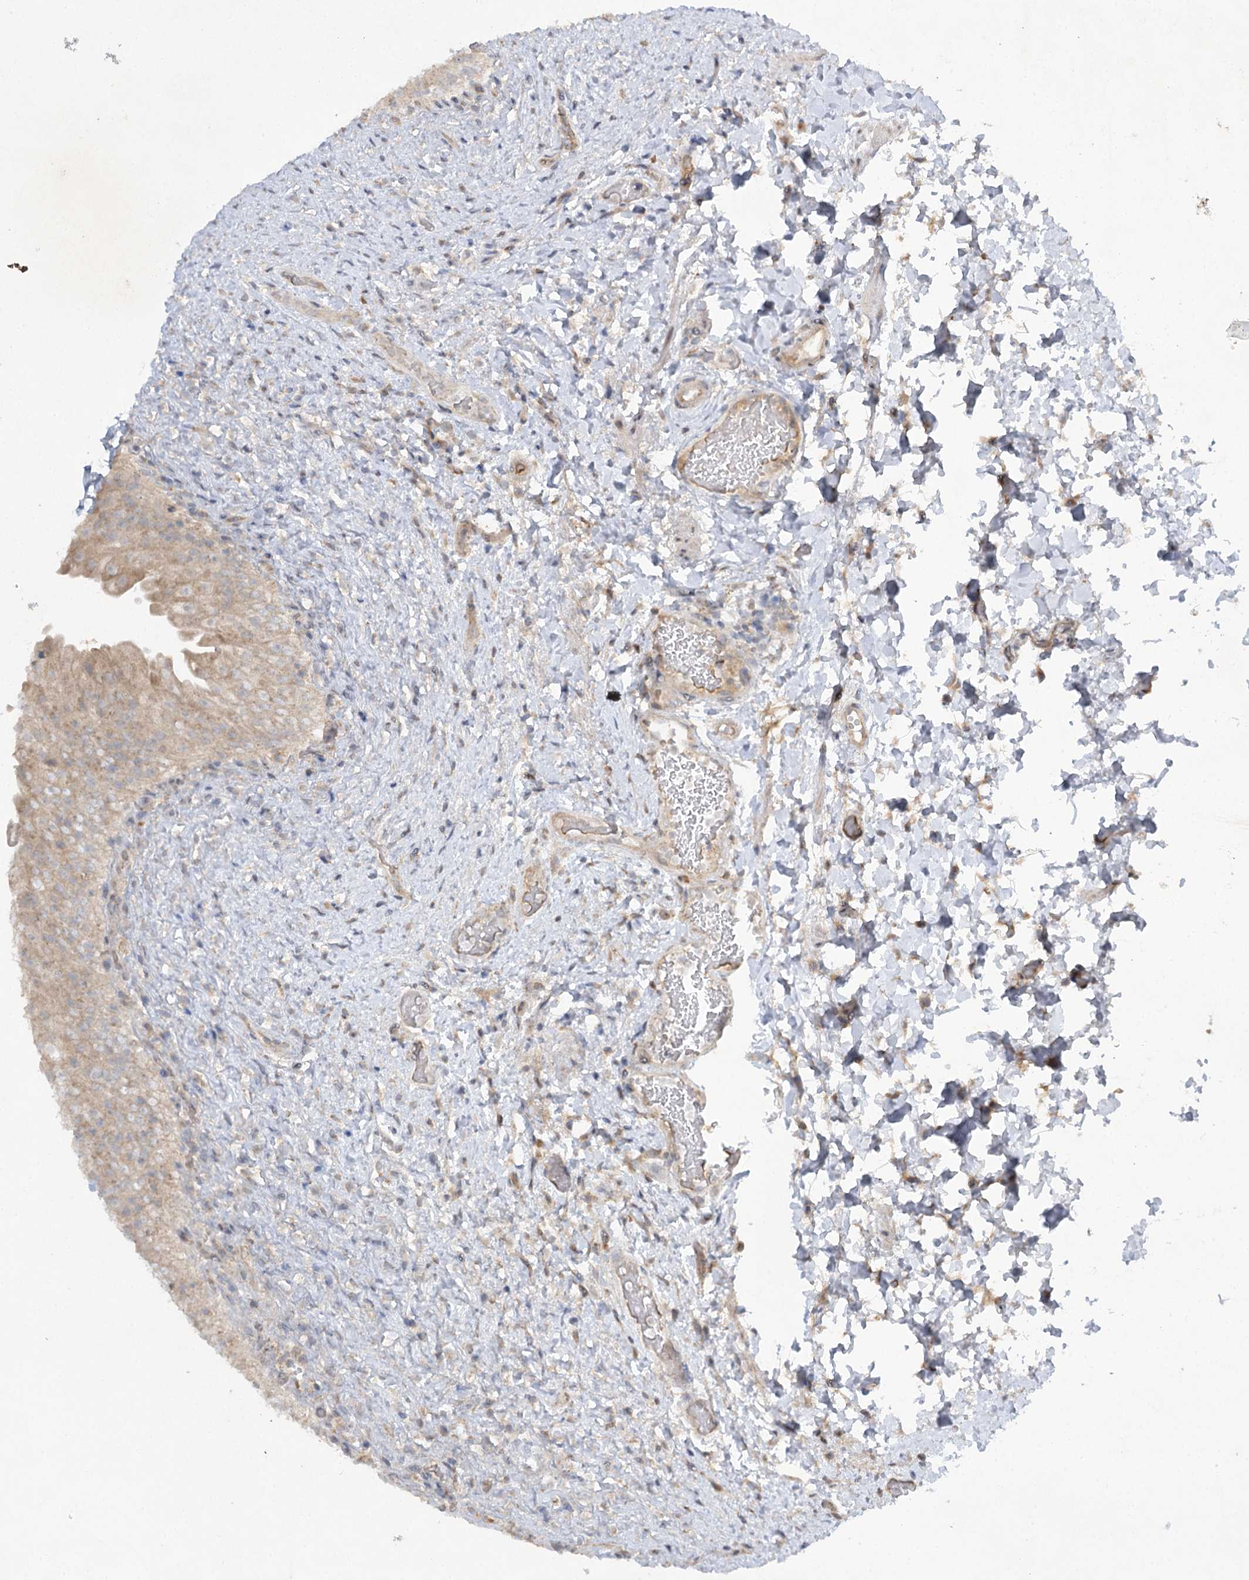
{"staining": {"intensity": "weak", "quantity": ">75%", "location": "cytoplasmic/membranous"}, "tissue": "urinary bladder", "cell_type": "Urothelial cells", "image_type": "normal", "snomed": [{"axis": "morphology", "description": "Normal tissue, NOS"}, {"axis": "topography", "description": "Urinary bladder"}], "caption": "Human urinary bladder stained for a protein (brown) reveals weak cytoplasmic/membranous positive positivity in about >75% of urothelial cells.", "gene": "TRAF3IP1", "patient": {"sex": "female", "age": 27}}